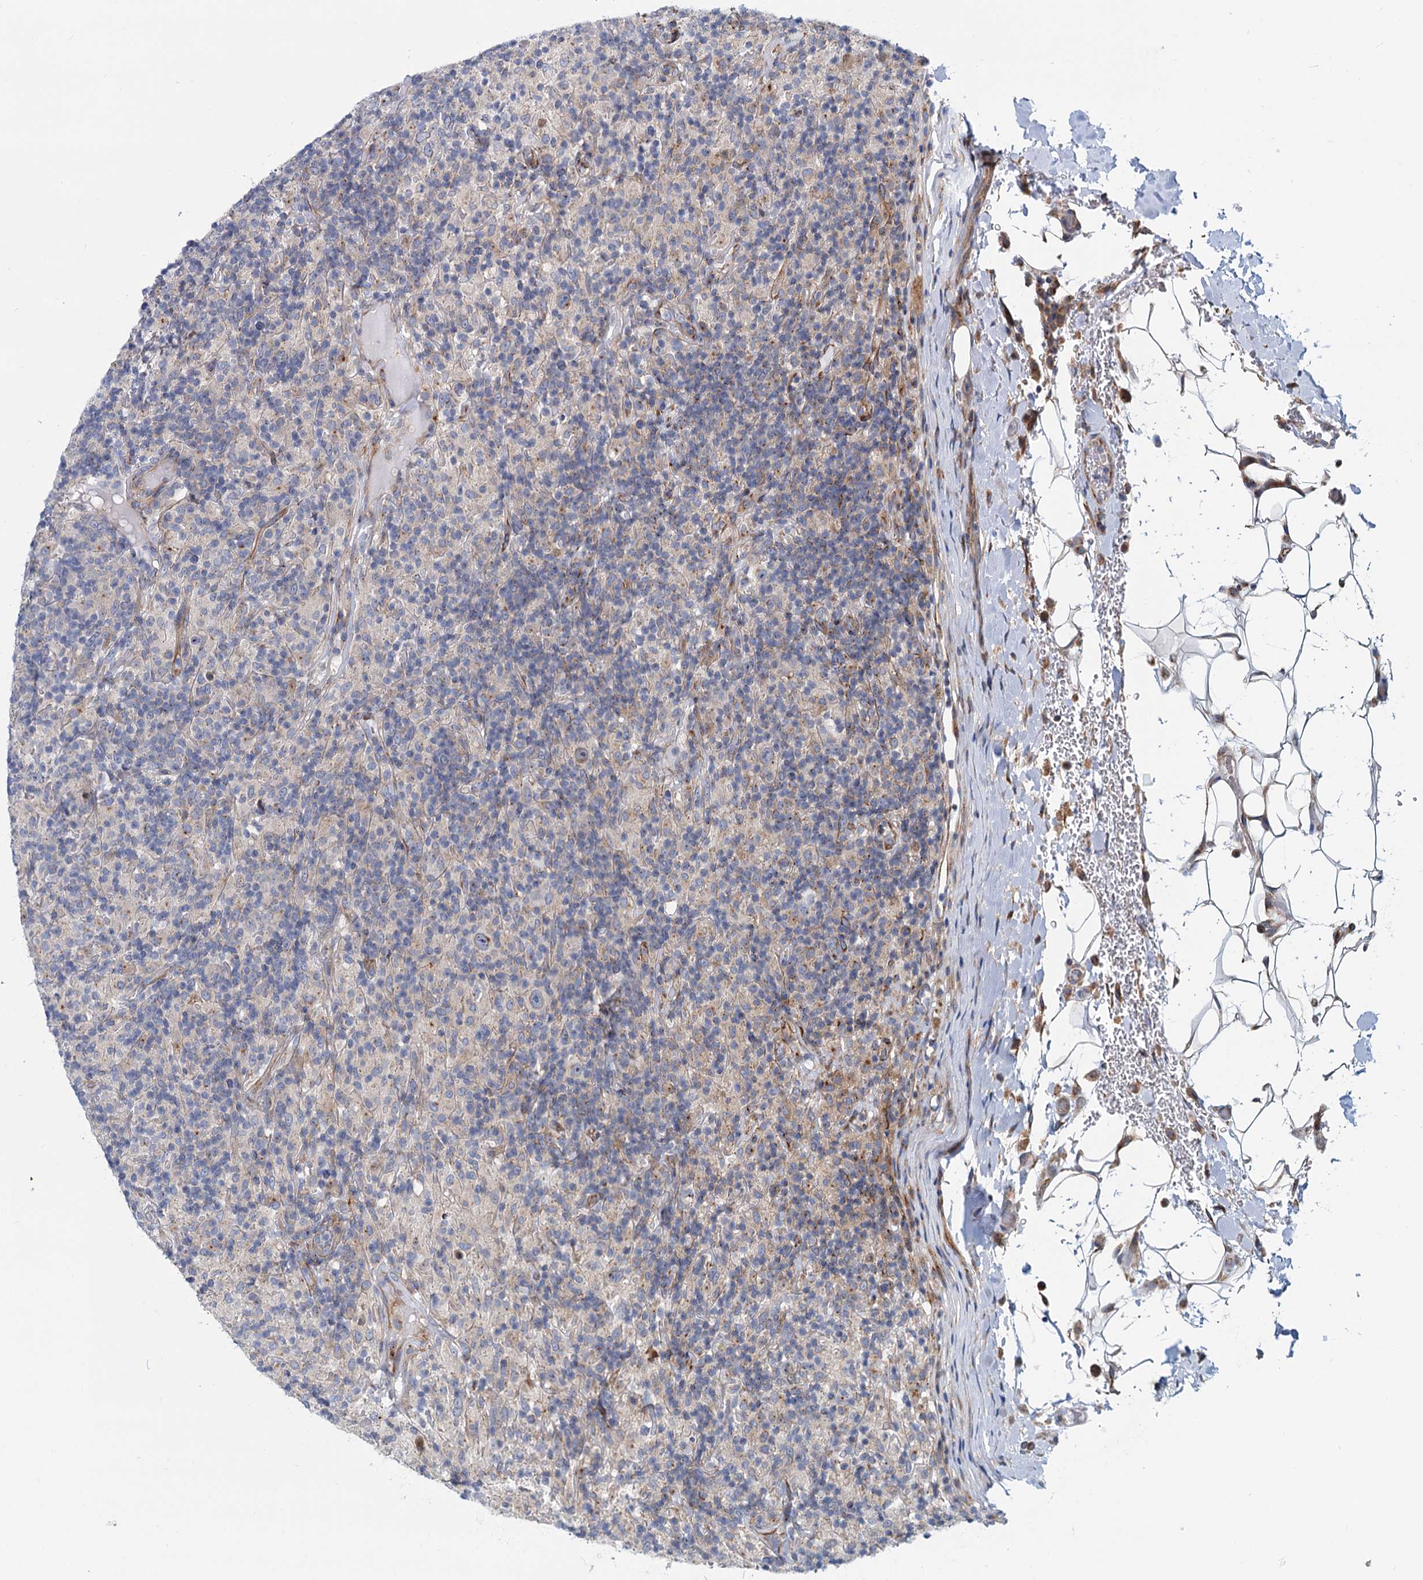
{"staining": {"intensity": "weak", "quantity": "<25%", "location": "cytoplasmic/membranous"}, "tissue": "lymphoma", "cell_type": "Tumor cells", "image_type": "cancer", "snomed": [{"axis": "morphology", "description": "Hodgkin's disease, NOS"}, {"axis": "topography", "description": "Lymph node"}], "caption": "Protein analysis of lymphoma reveals no significant expression in tumor cells. (DAB (3,3'-diaminobenzidine) immunohistochemistry (IHC), high magnification).", "gene": "PSEN1", "patient": {"sex": "male", "age": 70}}